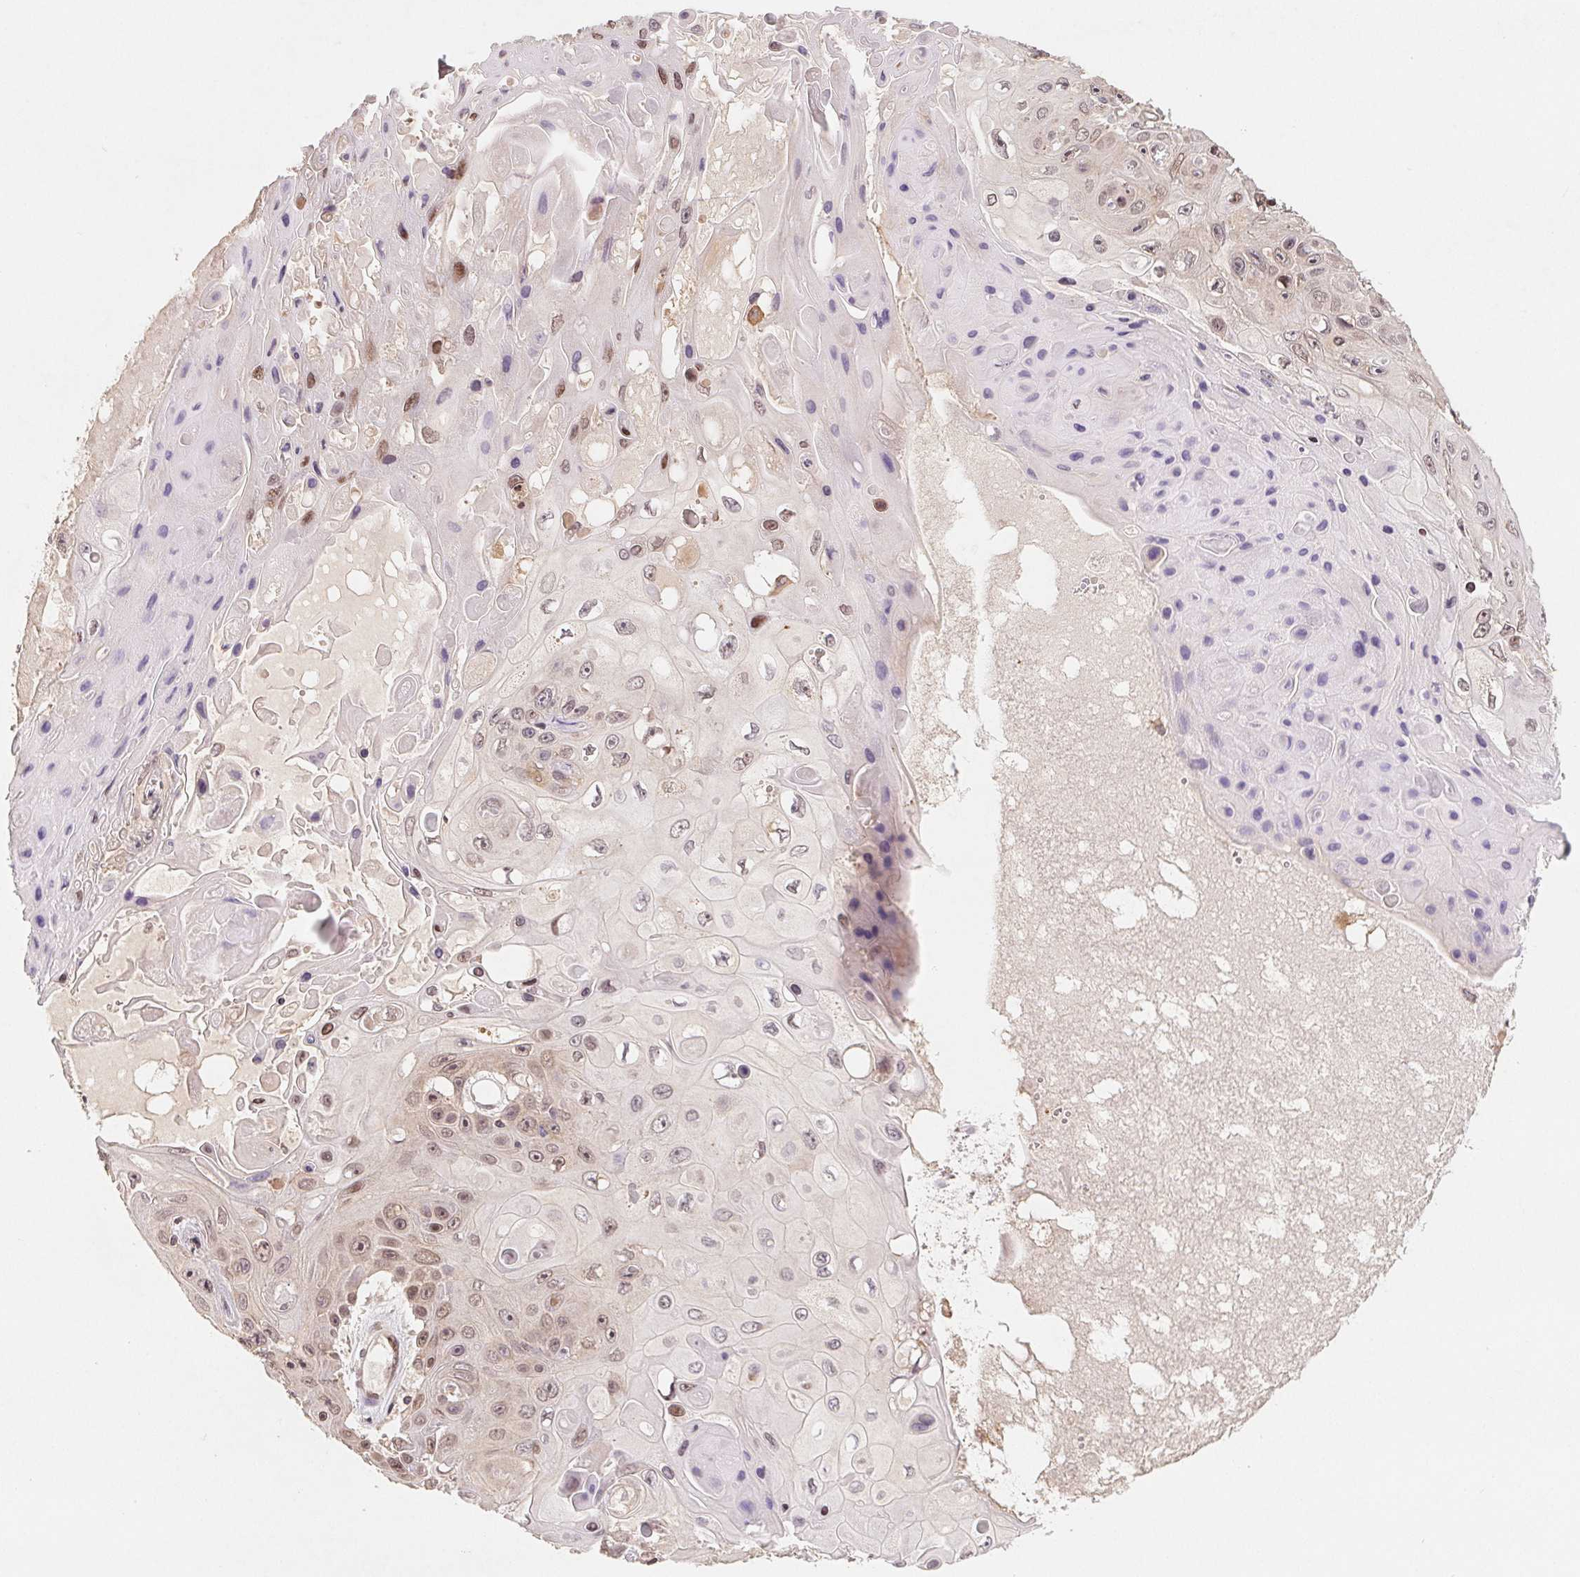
{"staining": {"intensity": "moderate", "quantity": "<25%", "location": "nuclear"}, "tissue": "skin cancer", "cell_type": "Tumor cells", "image_type": "cancer", "snomed": [{"axis": "morphology", "description": "Squamous cell carcinoma, NOS"}, {"axis": "topography", "description": "Skin"}], "caption": "Immunohistochemical staining of human skin cancer displays moderate nuclear protein positivity in approximately <25% of tumor cells. (DAB IHC with brightfield microscopy, high magnification).", "gene": "HMGN3", "patient": {"sex": "male", "age": 82}}